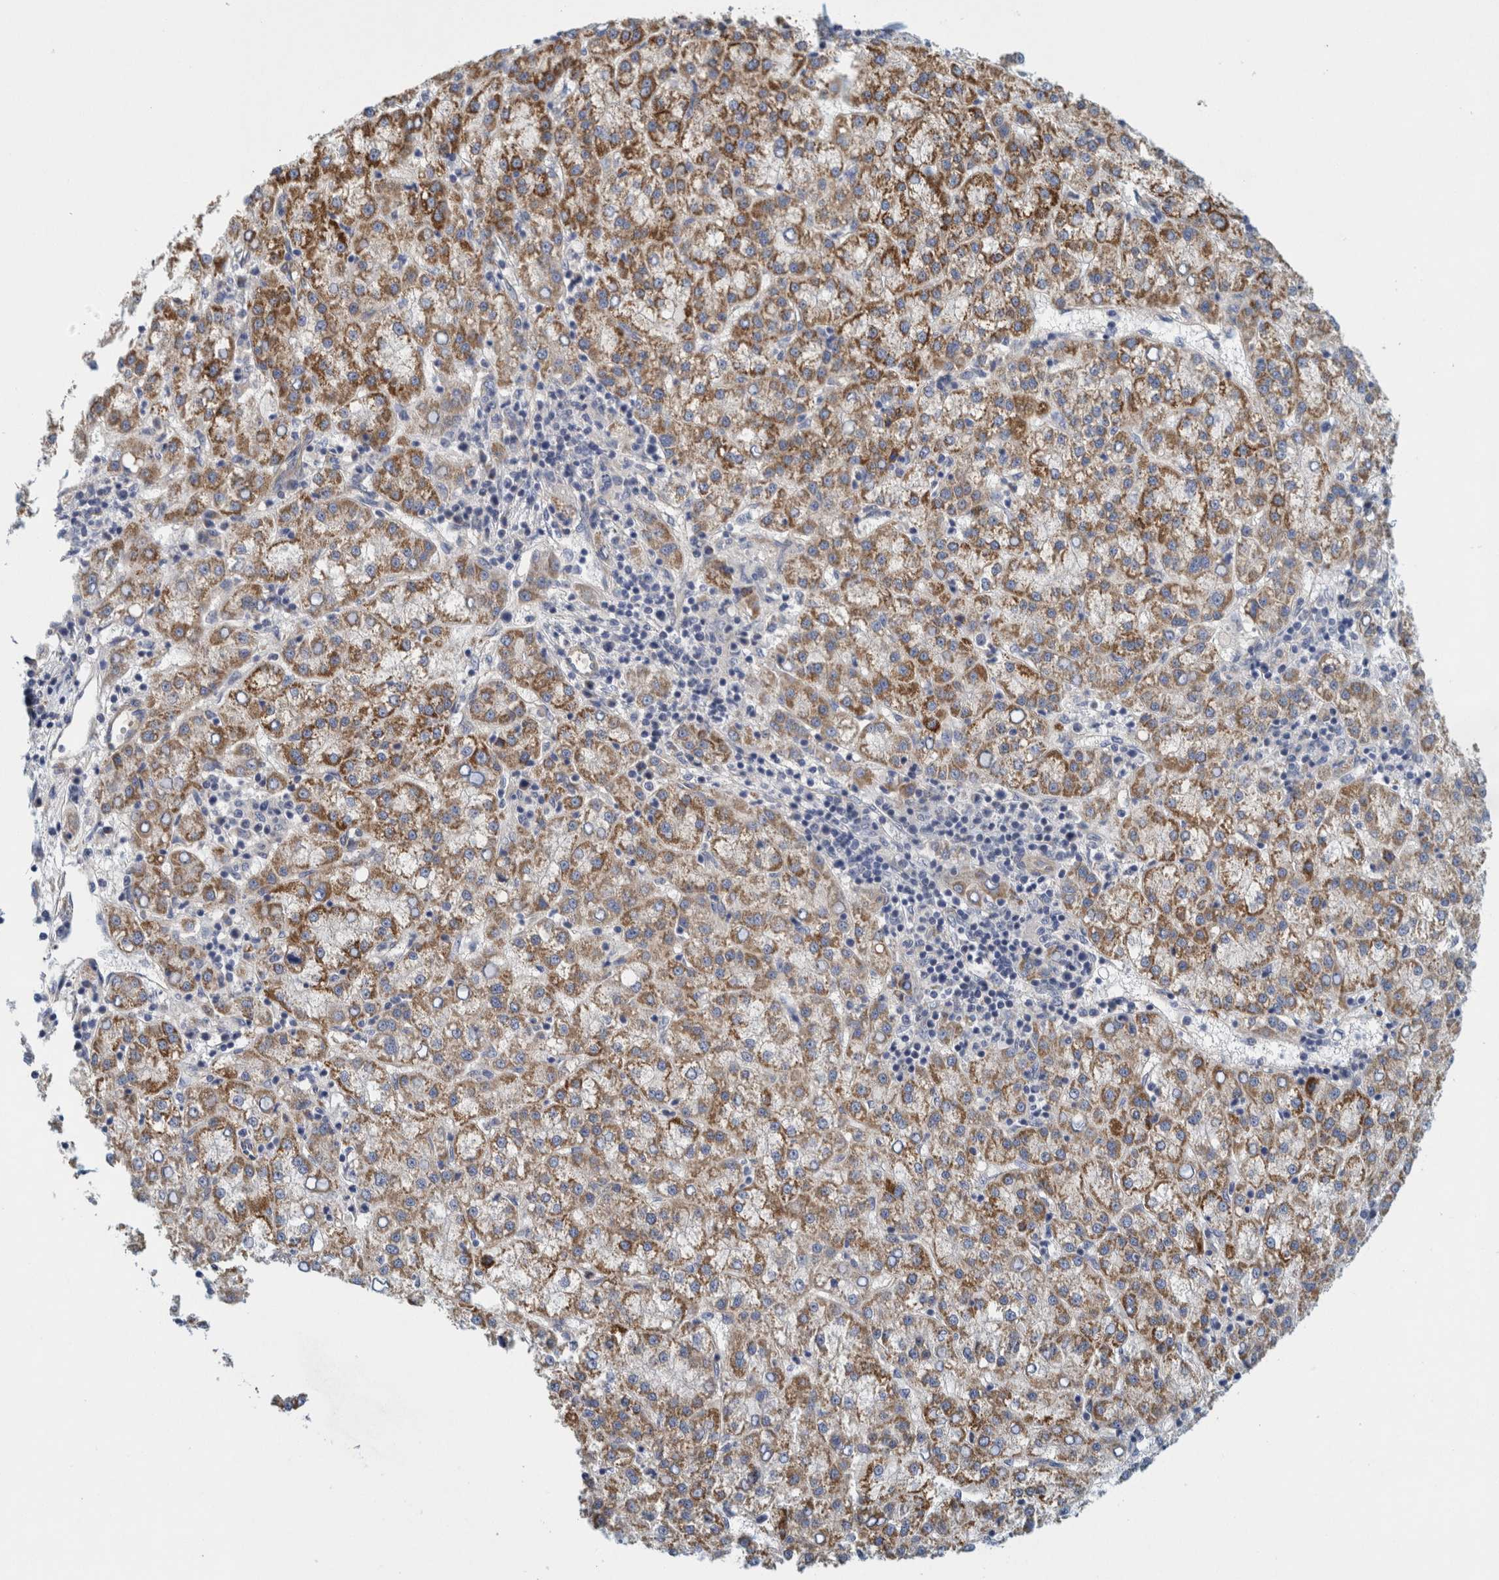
{"staining": {"intensity": "moderate", "quantity": ">75%", "location": "cytoplasmic/membranous"}, "tissue": "liver cancer", "cell_type": "Tumor cells", "image_type": "cancer", "snomed": [{"axis": "morphology", "description": "Carcinoma, Hepatocellular, NOS"}, {"axis": "topography", "description": "Liver"}], "caption": "Hepatocellular carcinoma (liver) stained with a protein marker displays moderate staining in tumor cells.", "gene": "ZNF324B", "patient": {"sex": "female", "age": 58}}